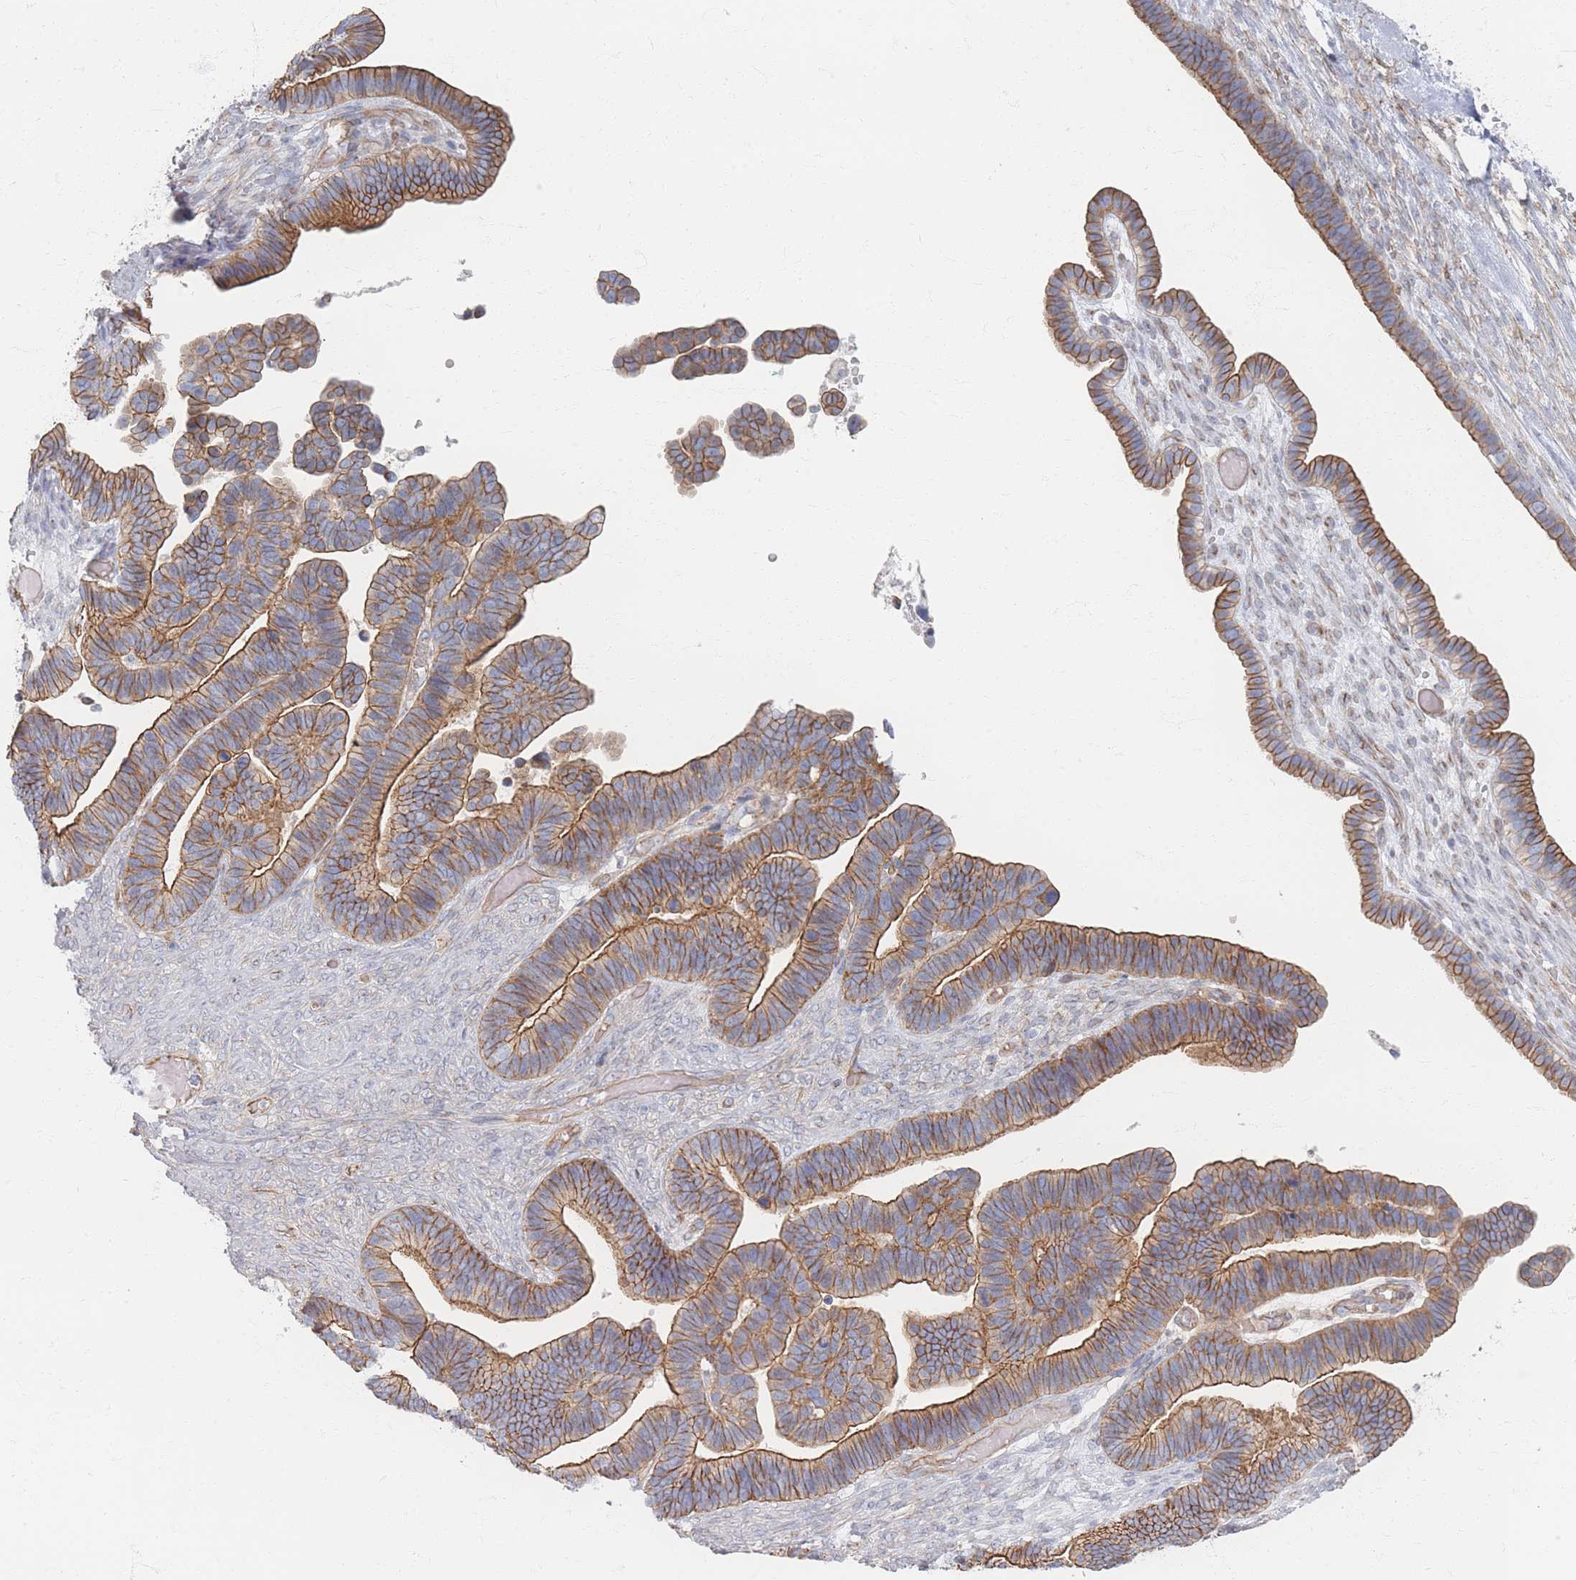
{"staining": {"intensity": "moderate", "quantity": ">75%", "location": "cytoplasmic/membranous"}, "tissue": "ovarian cancer", "cell_type": "Tumor cells", "image_type": "cancer", "snomed": [{"axis": "morphology", "description": "Cystadenocarcinoma, serous, NOS"}, {"axis": "topography", "description": "Ovary"}], "caption": "A medium amount of moderate cytoplasmic/membranous staining is seen in about >75% of tumor cells in ovarian cancer (serous cystadenocarcinoma) tissue.", "gene": "GNB1", "patient": {"sex": "female", "age": 56}}